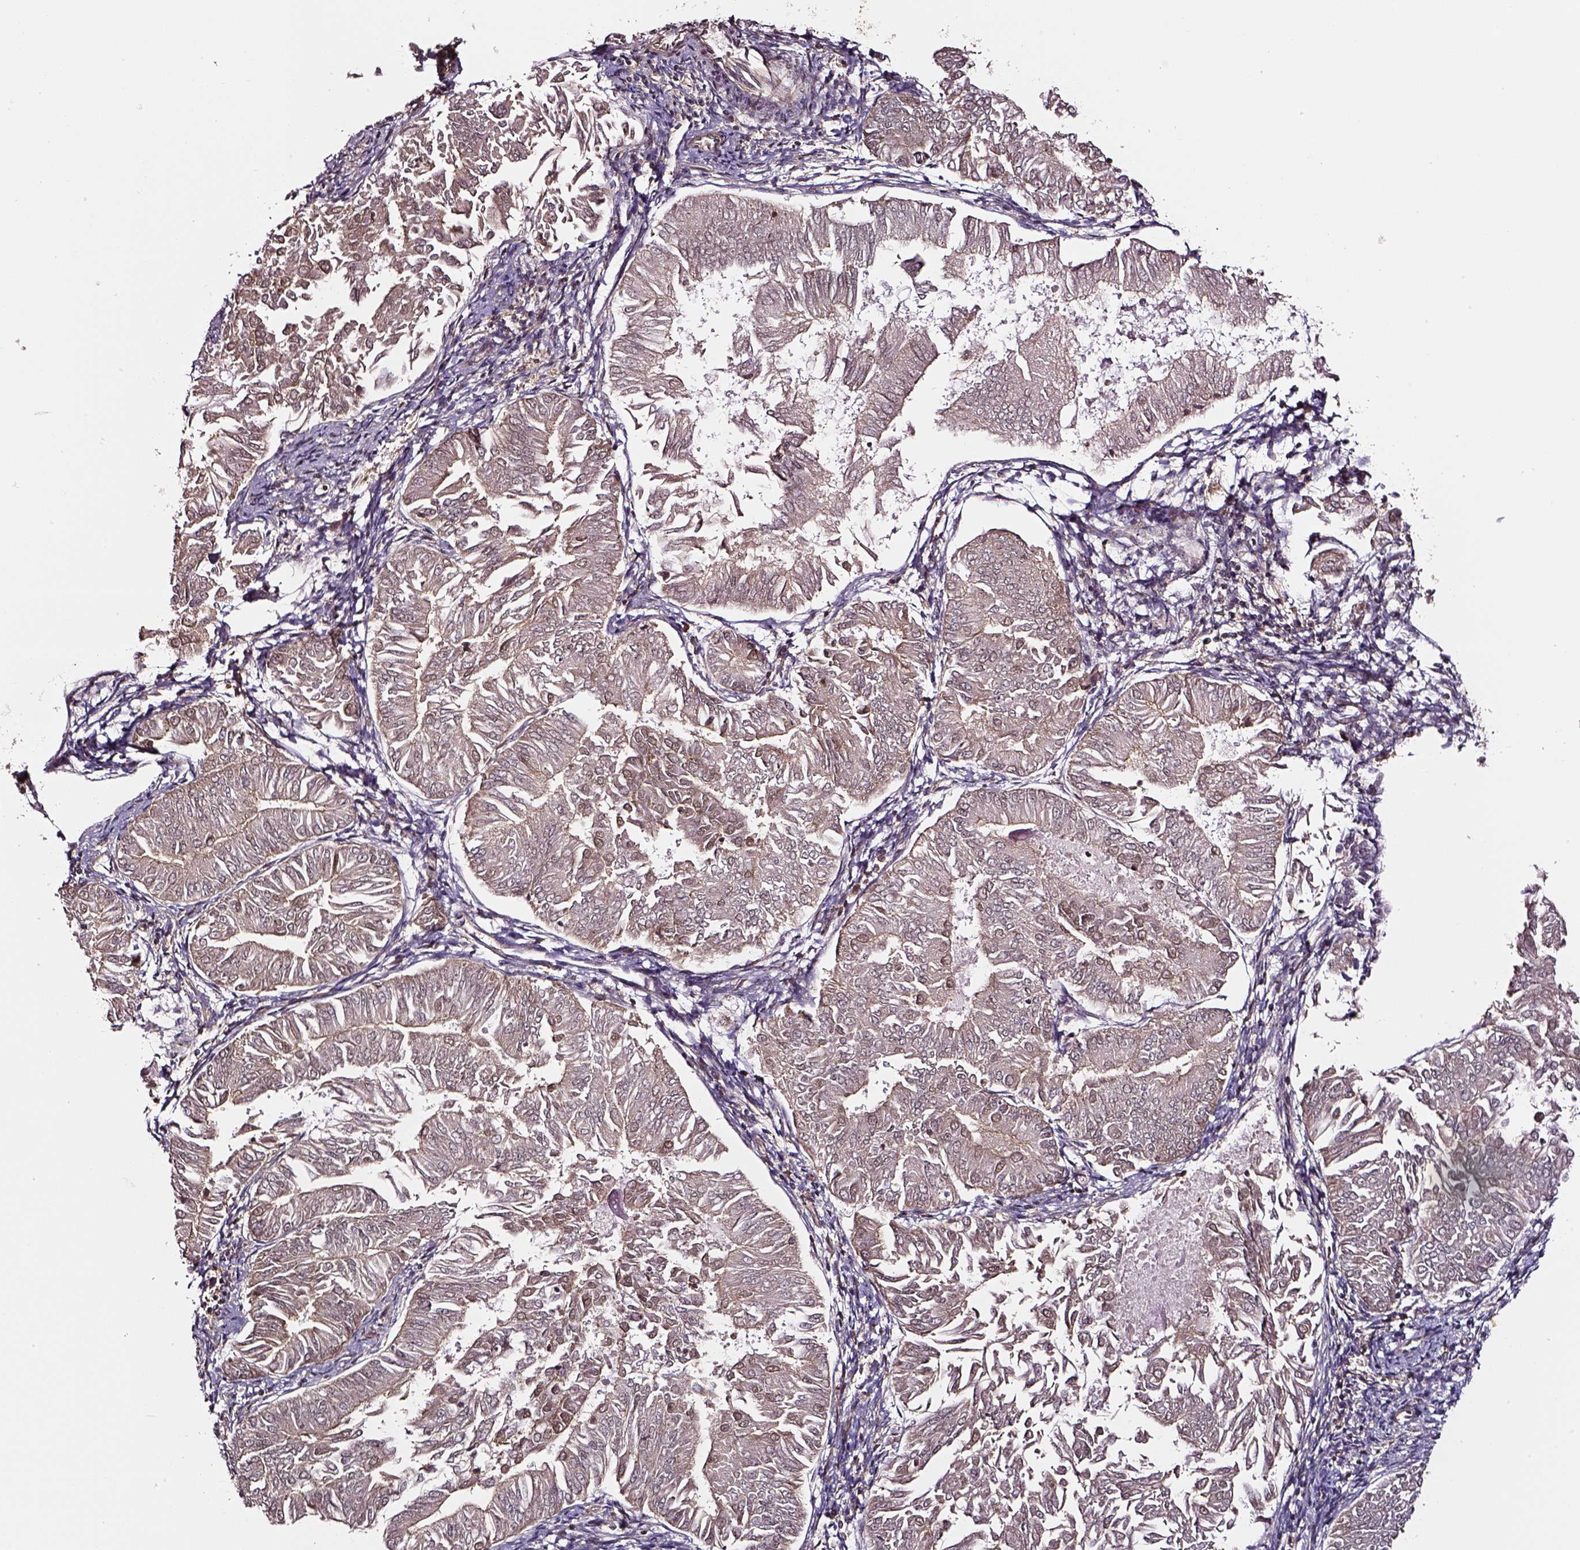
{"staining": {"intensity": "weak", "quantity": "<25%", "location": "cytoplasmic/membranous"}, "tissue": "endometrial cancer", "cell_type": "Tumor cells", "image_type": "cancer", "snomed": [{"axis": "morphology", "description": "Adenocarcinoma, NOS"}, {"axis": "topography", "description": "Endometrium"}], "caption": "Immunohistochemical staining of endometrial cancer displays no significant staining in tumor cells.", "gene": "RASSF5", "patient": {"sex": "female", "age": 53}}